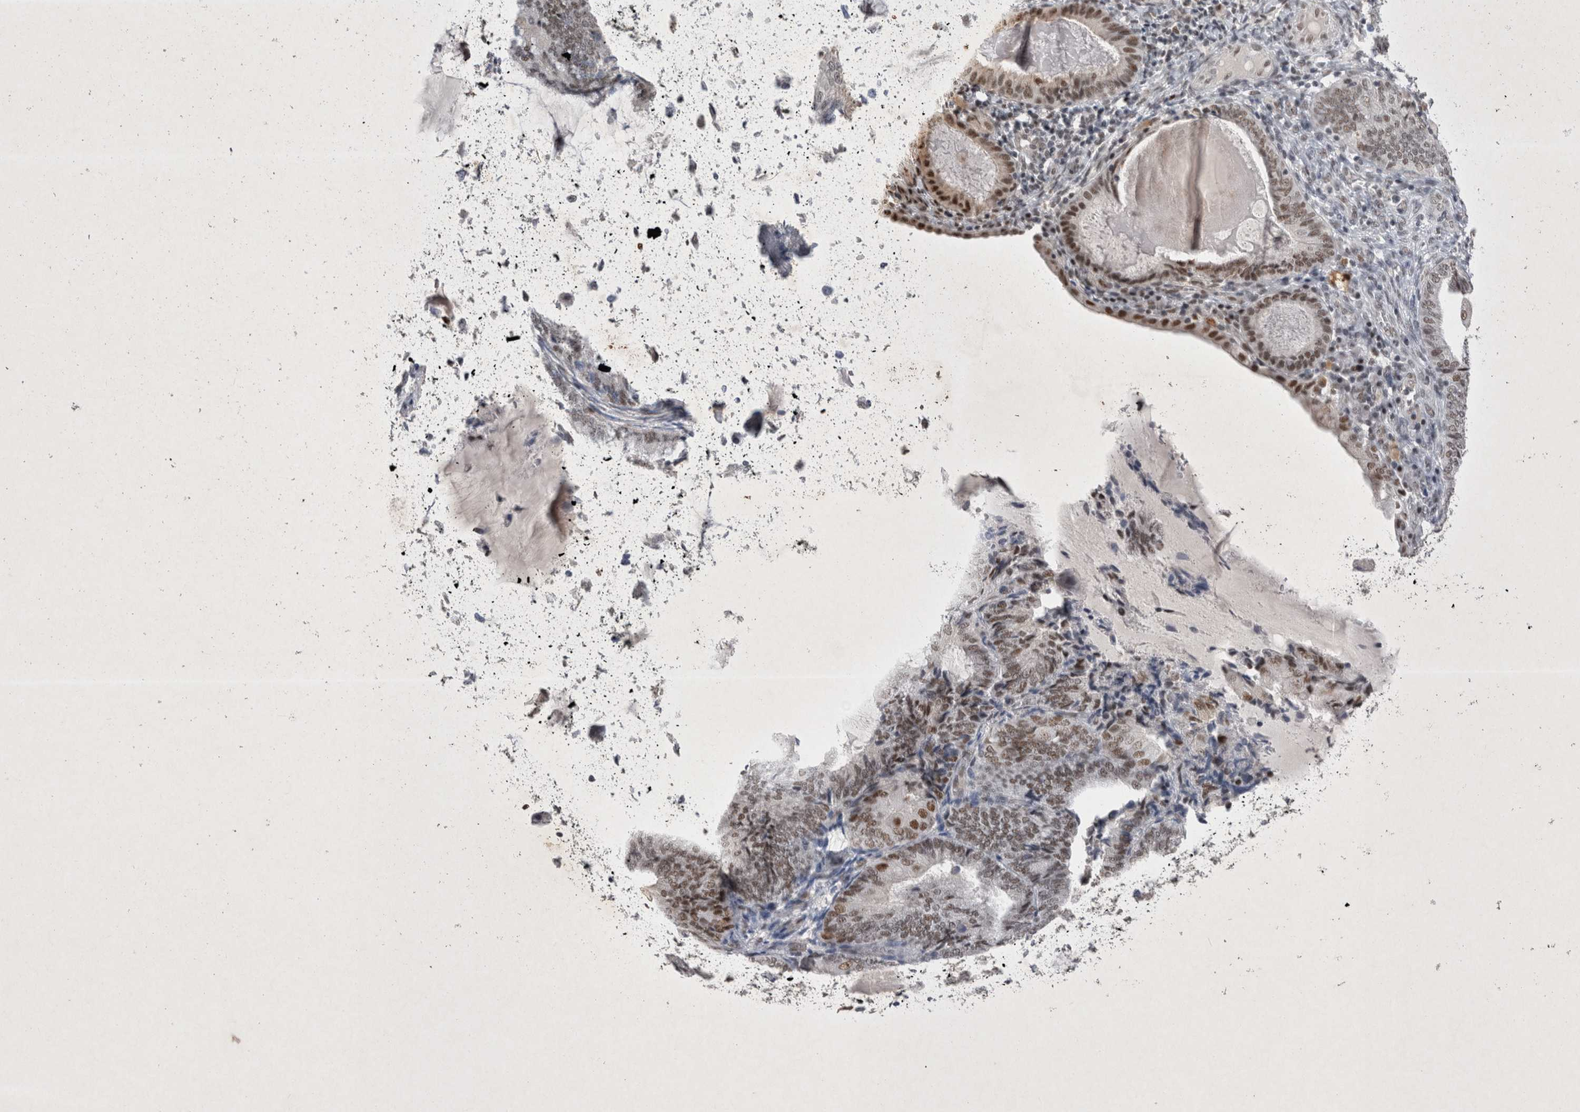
{"staining": {"intensity": "moderate", "quantity": ">75%", "location": "nuclear"}, "tissue": "endometrial cancer", "cell_type": "Tumor cells", "image_type": "cancer", "snomed": [{"axis": "morphology", "description": "Adenocarcinoma, NOS"}, {"axis": "topography", "description": "Endometrium"}], "caption": "Endometrial adenocarcinoma stained for a protein (brown) displays moderate nuclear positive staining in about >75% of tumor cells.", "gene": "RBM6", "patient": {"sex": "female", "age": 81}}